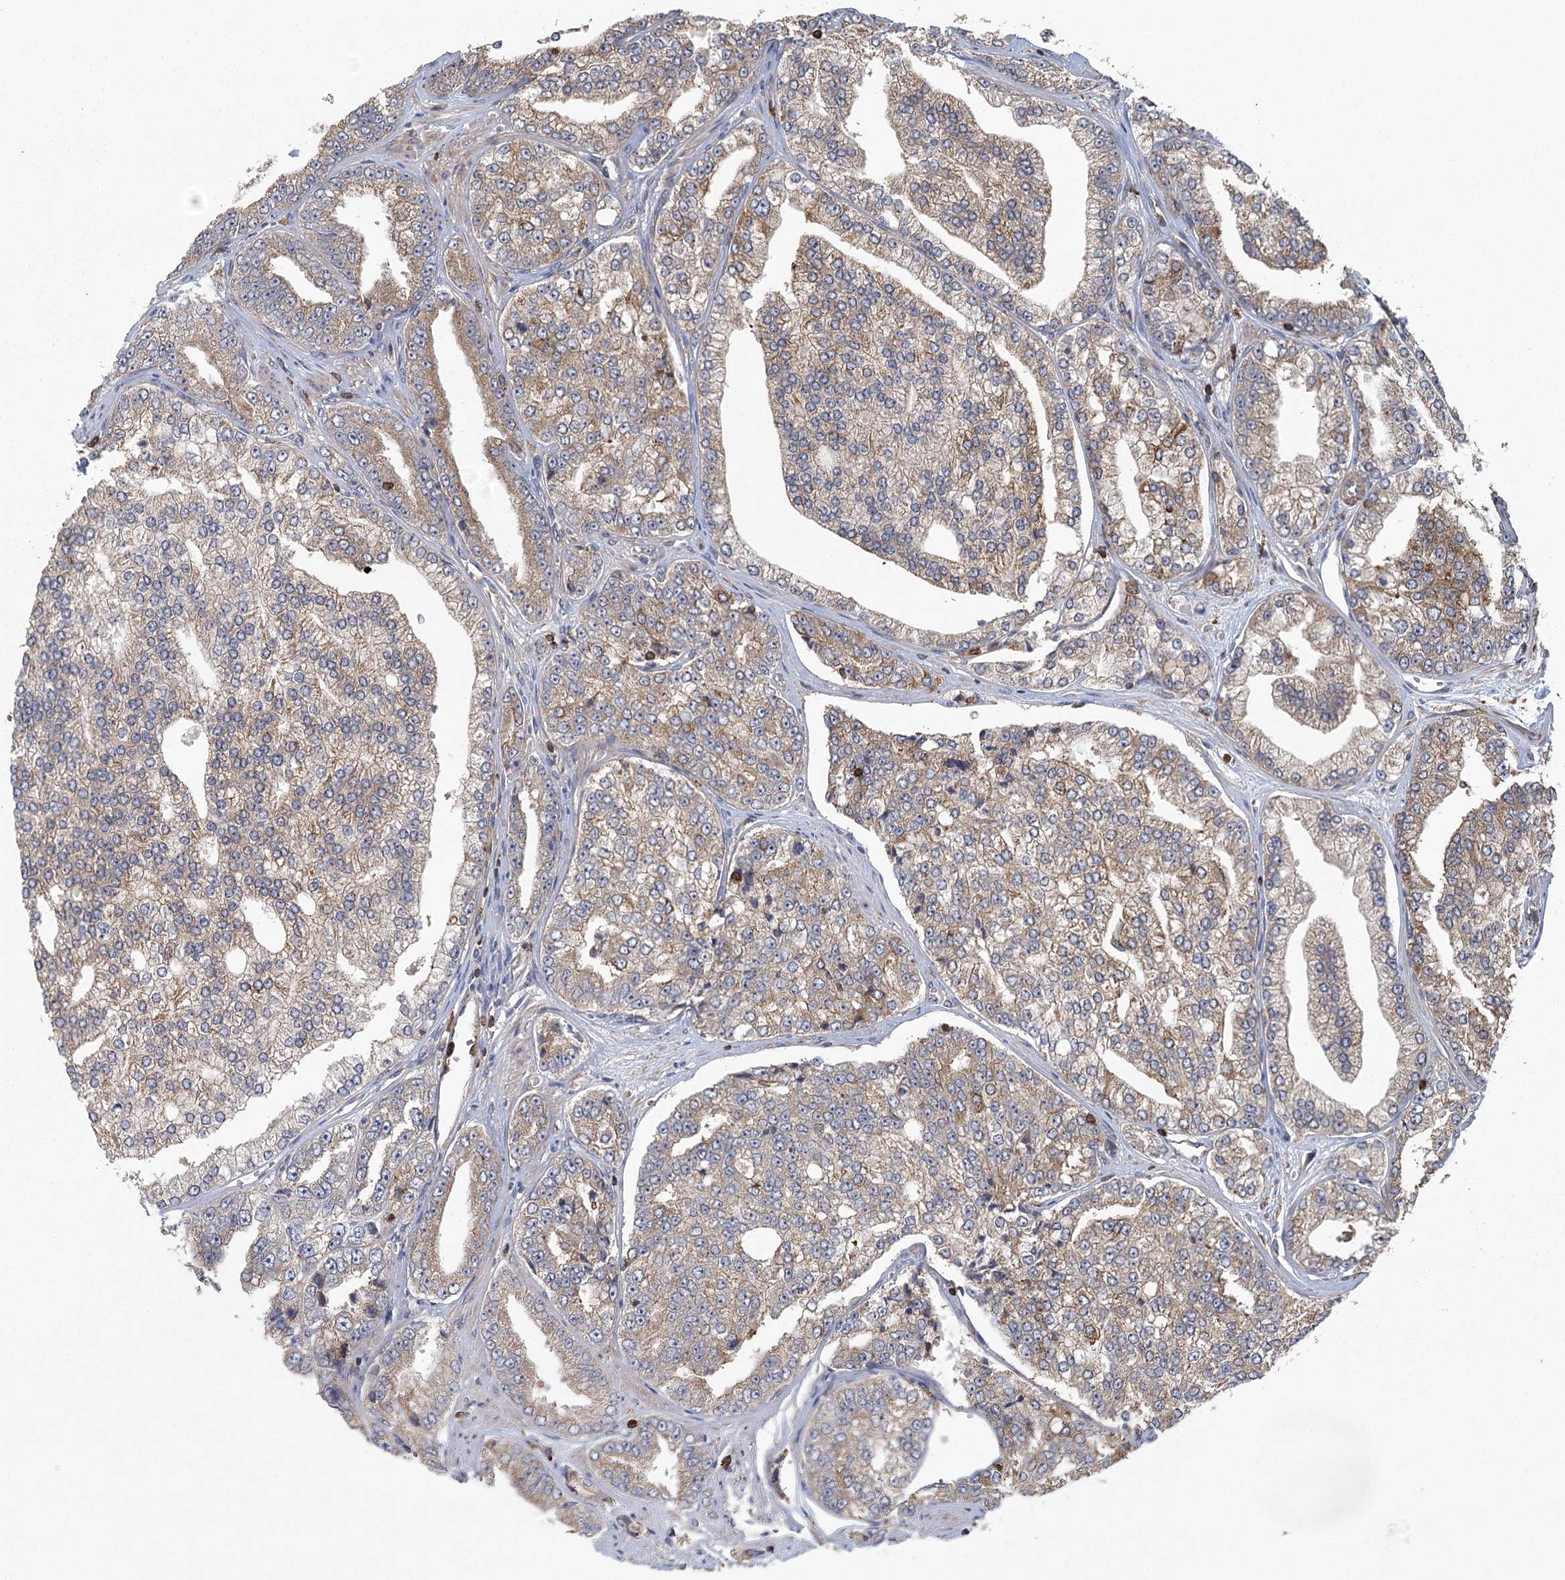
{"staining": {"intensity": "weak", "quantity": ">75%", "location": "cytoplasmic/membranous"}, "tissue": "prostate cancer", "cell_type": "Tumor cells", "image_type": "cancer", "snomed": [{"axis": "morphology", "description": "Adenocarcinoma, High grade"}, {"axis": "topography", "description": "Prostate"}], "caption": "High-grade adenocarcinoma (prostate) stained with a brown dye shows weak cytoplasmic/membranous positive positivity in about >75% of tumor cells.", "gene": "PLEKHA7", "patient": {"sex": "male", "age": 71}}